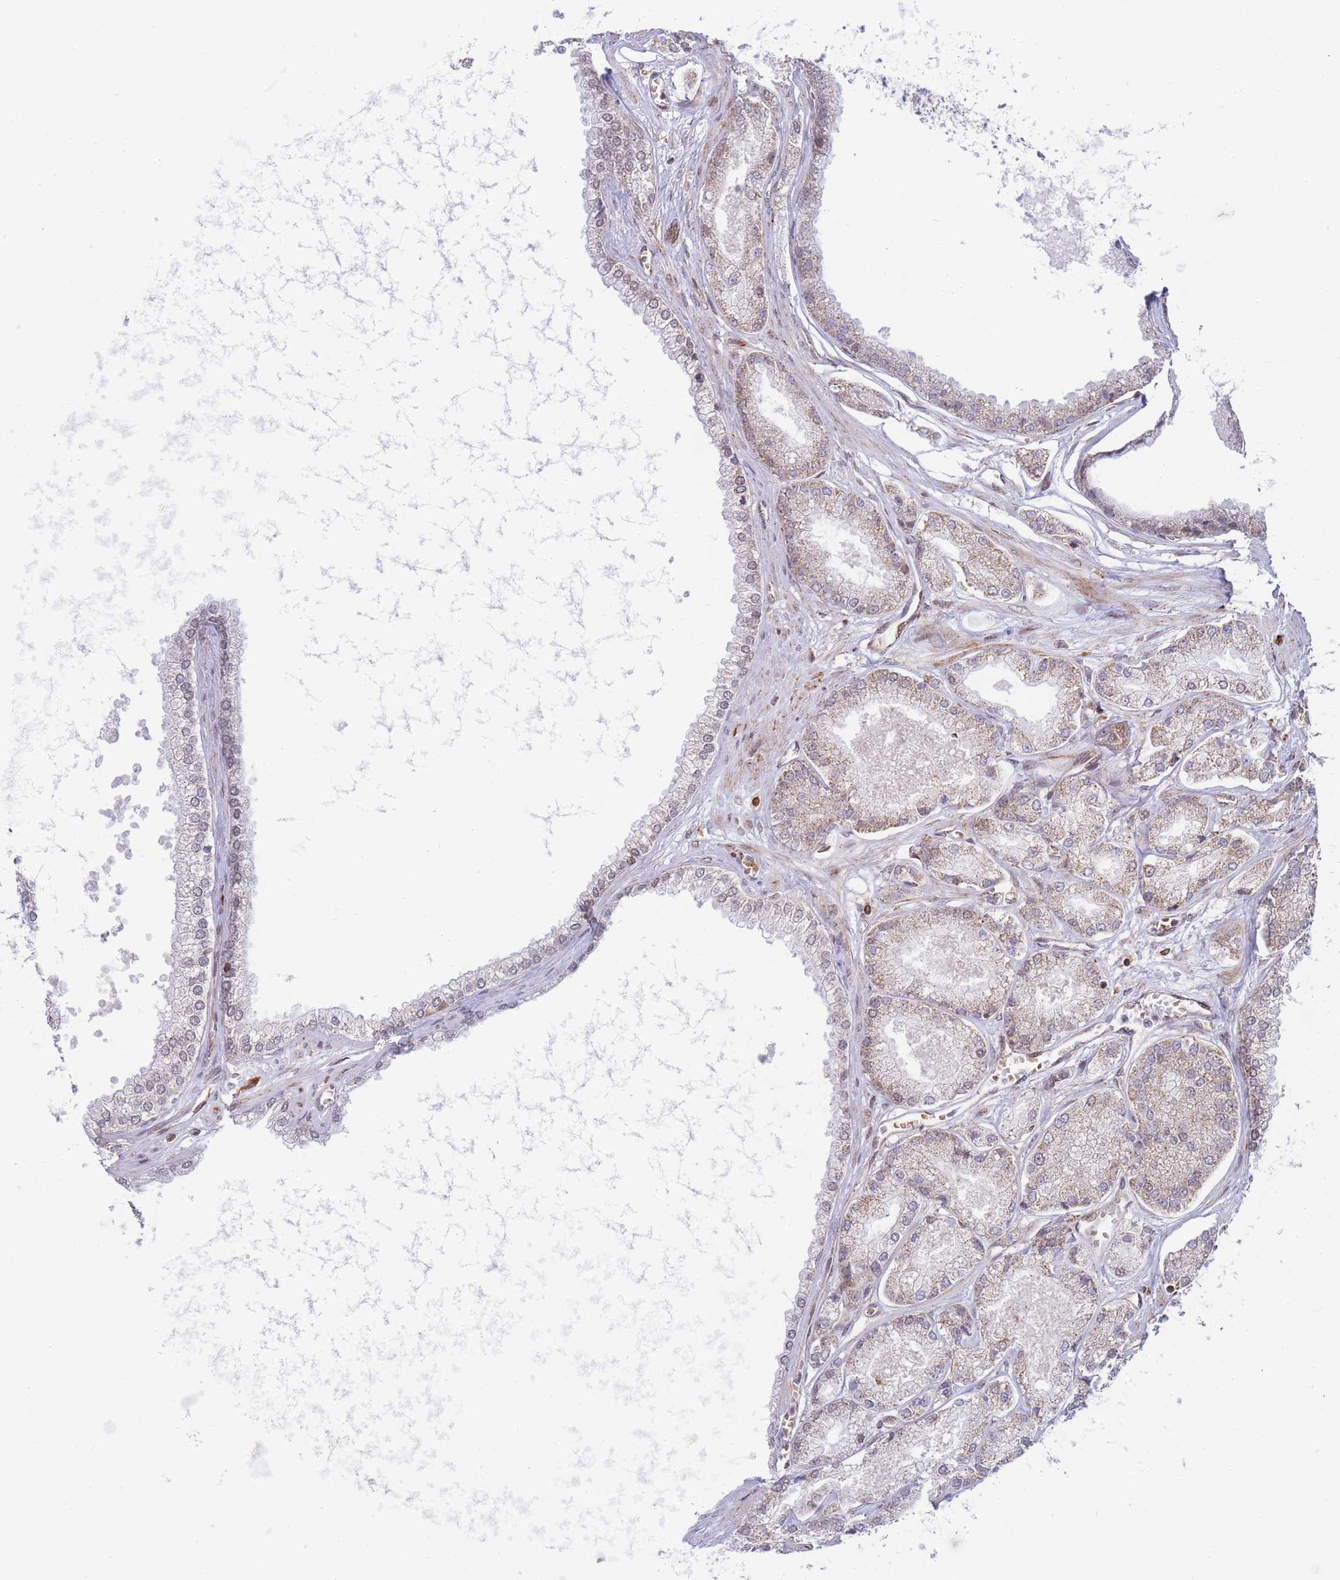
{"staining": {"intensity": "weak", "quantity": ">75%", "location": "cytoplasmic/membranous,nuclear"}, "tissue": "prostate cancer", "cell_type": "Tumor cells", "image_type": "cancer", "snomed": [{"axis": "morphology", "description": "Adenocarcinoma, NOS"}, {"axis": "topography", "description": "Prostate and seminal vesicle, NOS"}], "caption": "An image of adenocarcinoma (prostate) stained for a protein reveals weak cytoplasmic/membranous and nuclear brown staining in tumor cells. (DAB = brown stain, brightfield microscopy at high magnification).", "gene": "BOD1L1", "patient": {"sex": "male", "age": 76}}